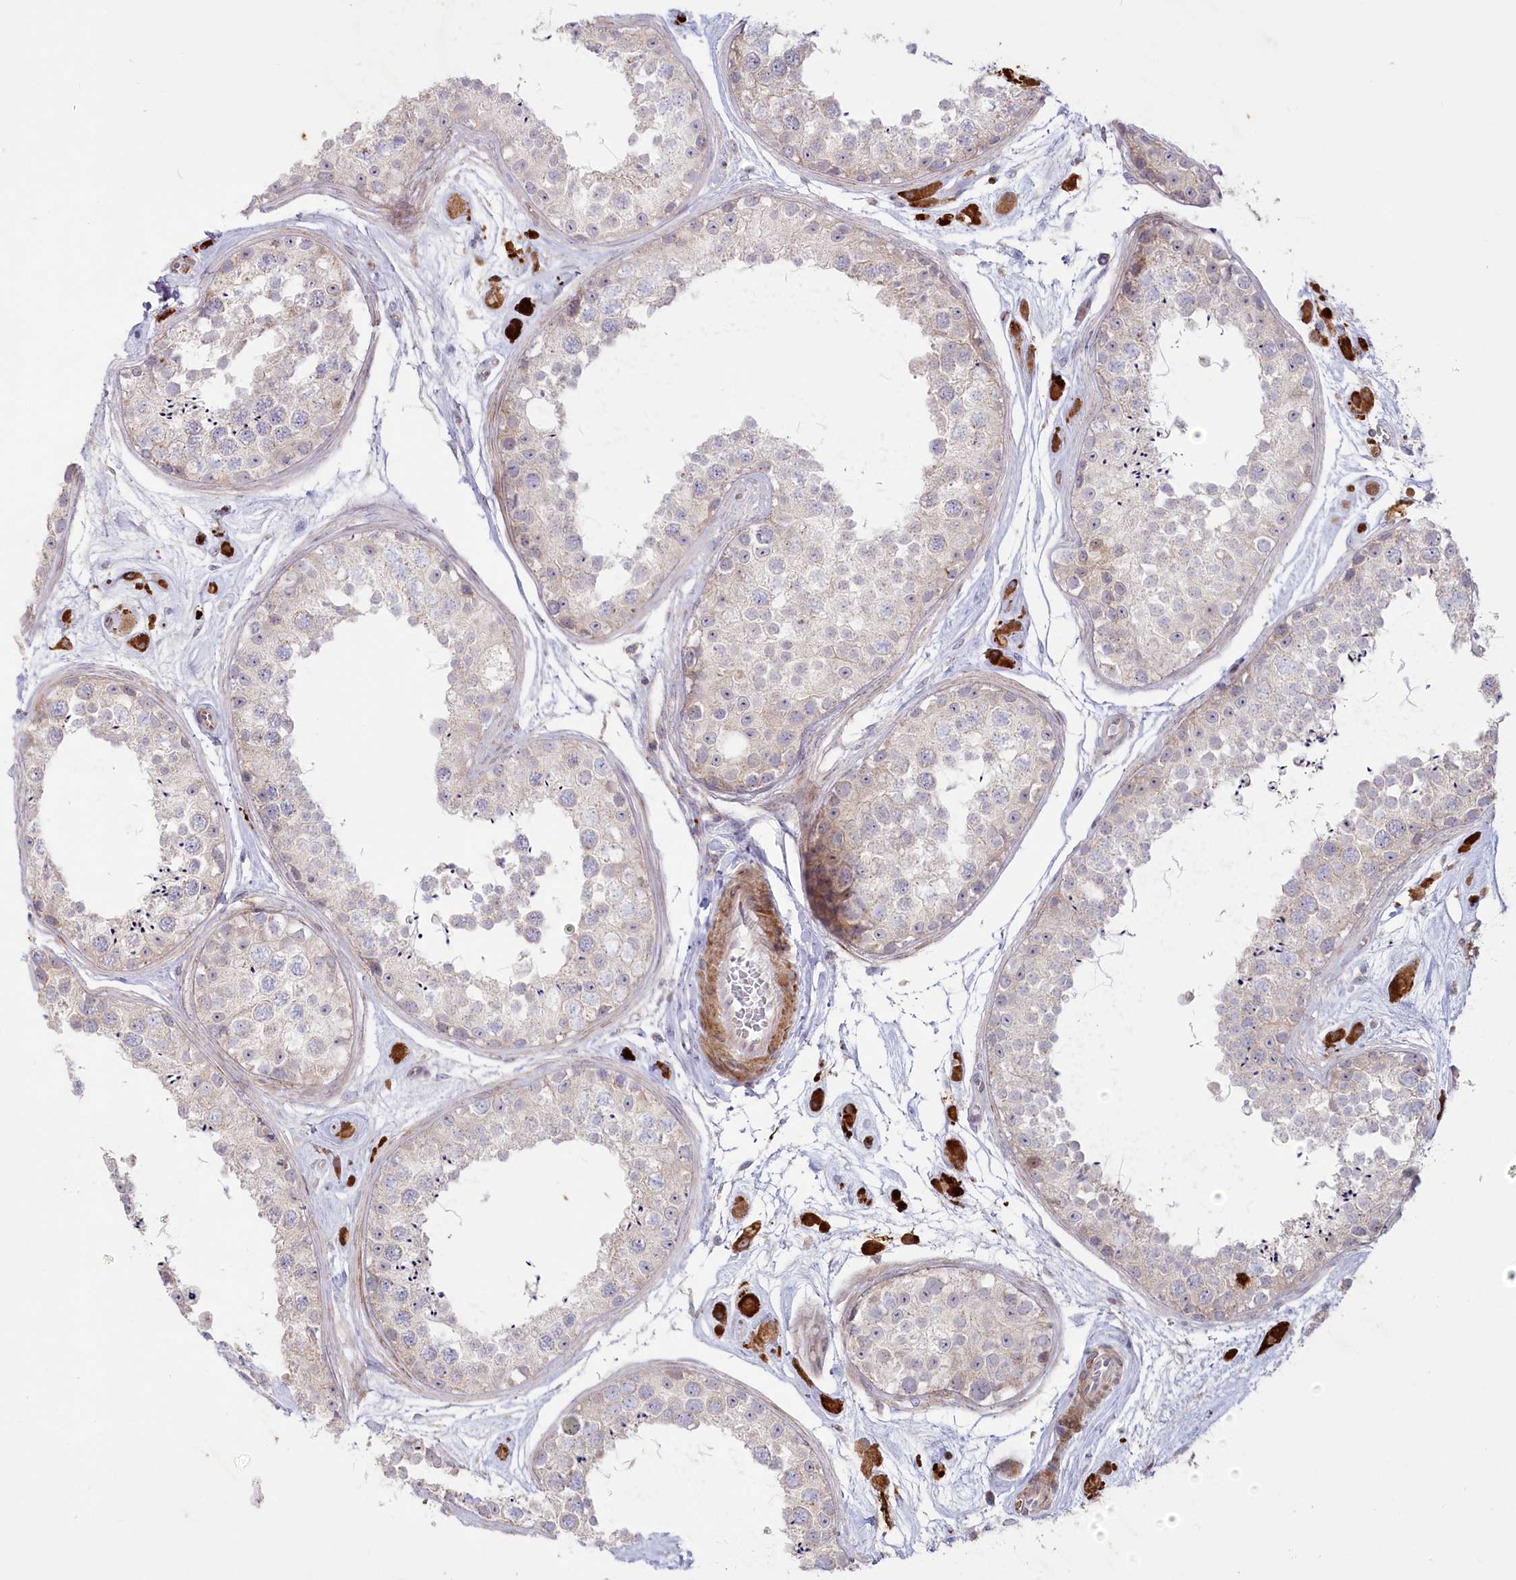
{"staining": {"intensity": "weak", "quantity": "<25%", "location": "cytoplasmic/membranous"}, "tissue": "testis", "cell_type": "Cells in seminiferous ducts", "image_type": "normal", "snomed": [{"axis": "morphology", "description": "Normal tissue, NOS"}, {"axis": "topography", "description": "Testis"}], "caption": "High power microscopy histopathology image of an immunohistochemistry (IHC) photomicrograph of benign testis, revealing no significant positivity in cells in seminiferous ducts.", "gene": "MTG1", "patient": {"sex": "male", "age": 25}}